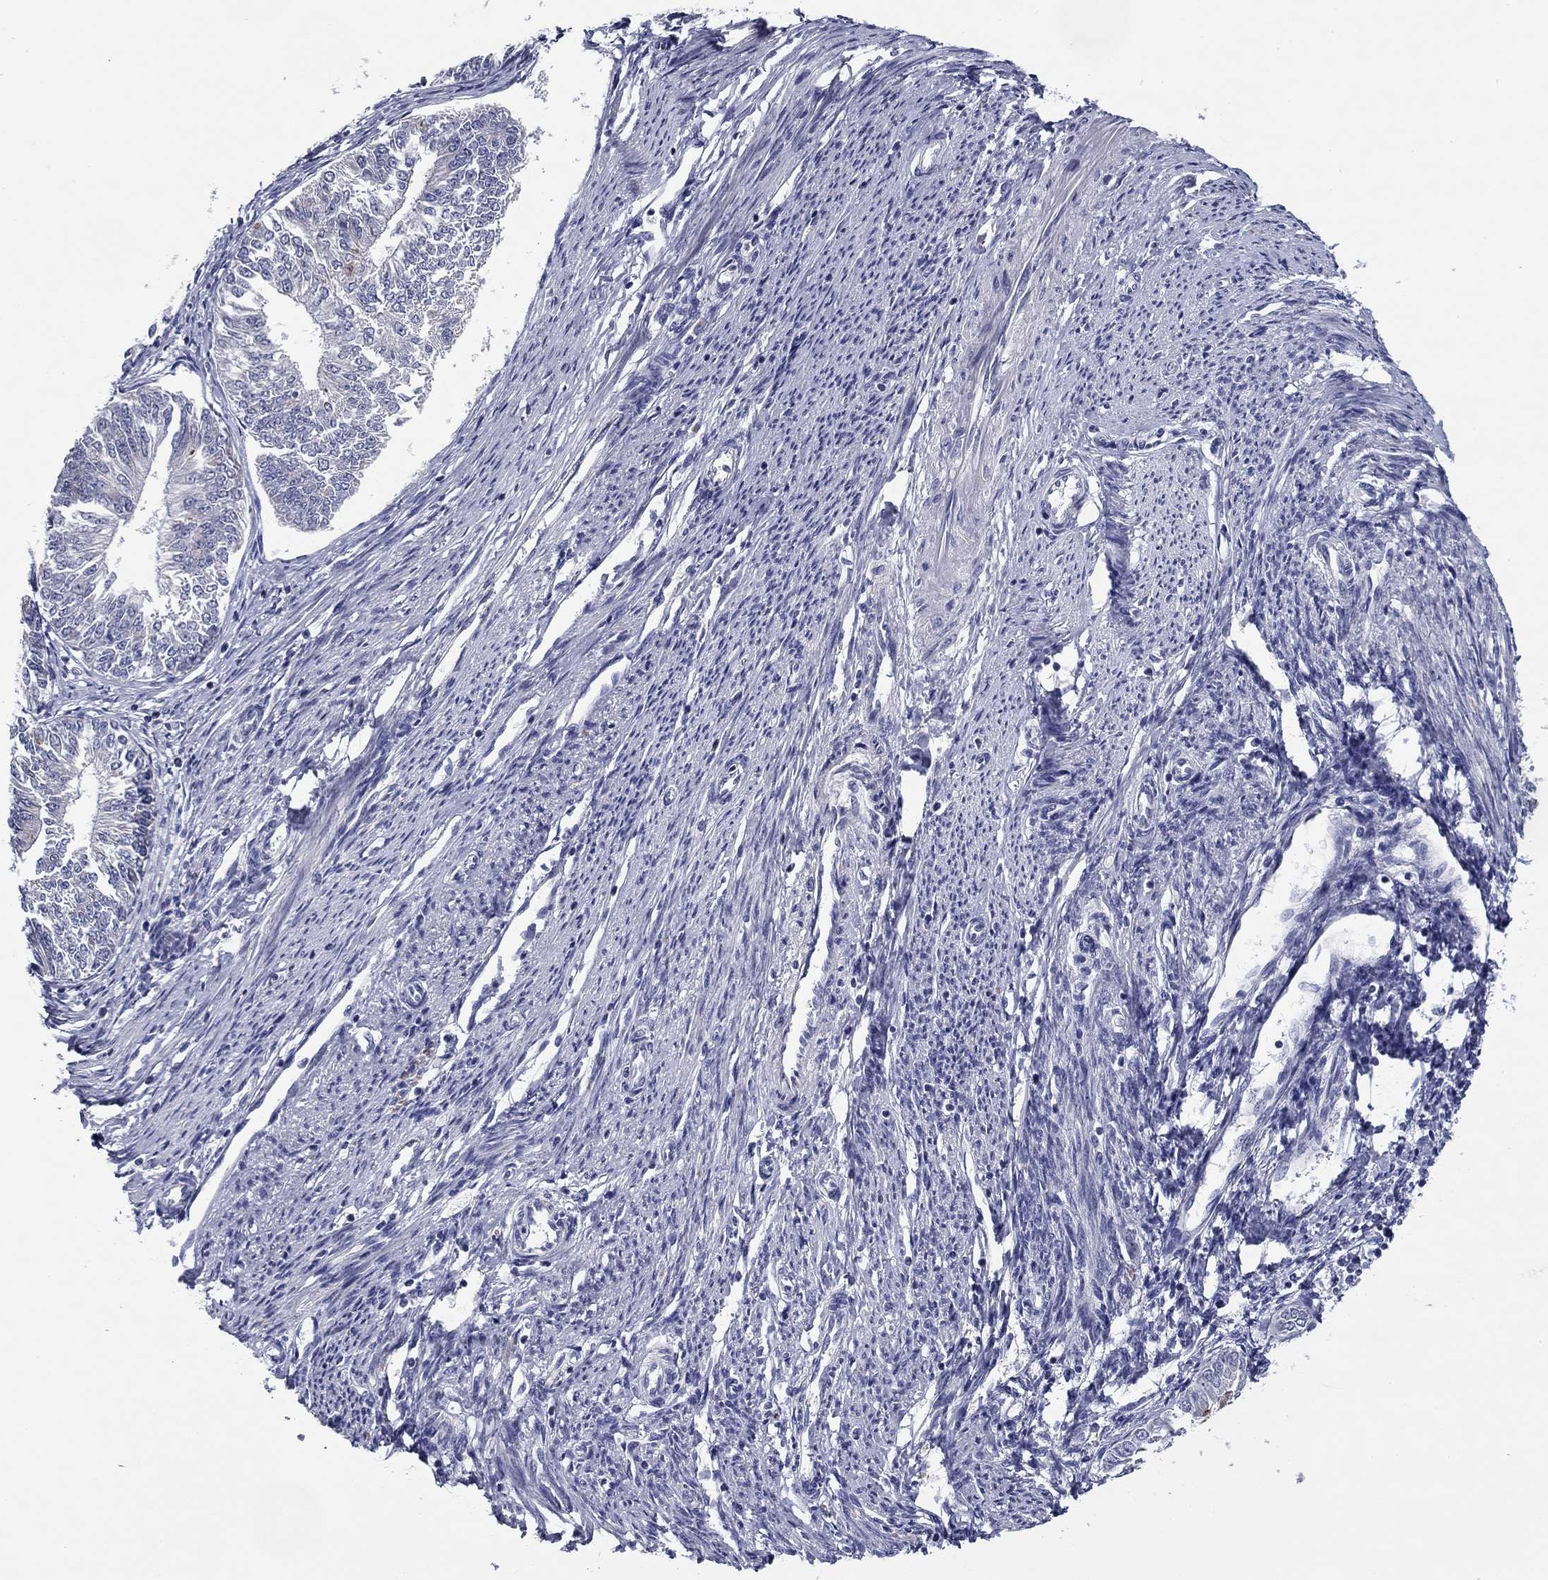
{"staining": {"intensity": "negative", "quantity": "none", "location": "none"}, "tissue": "endometrial cancer", "cell_type": "Tumor cells", "image_type": "cancer", "snomed": [{"axis": "morphology", "description": "Adenocarcinoma, NOS"}, {"axis": "topography", "description": "Endometrium"}], "caption": "The histopathology image exhibits no significant positivity in tumor cells of endometrial adenocarcinoma.", "gene": "SPATA7", "patient": {"sex": "female", "age": 58}}